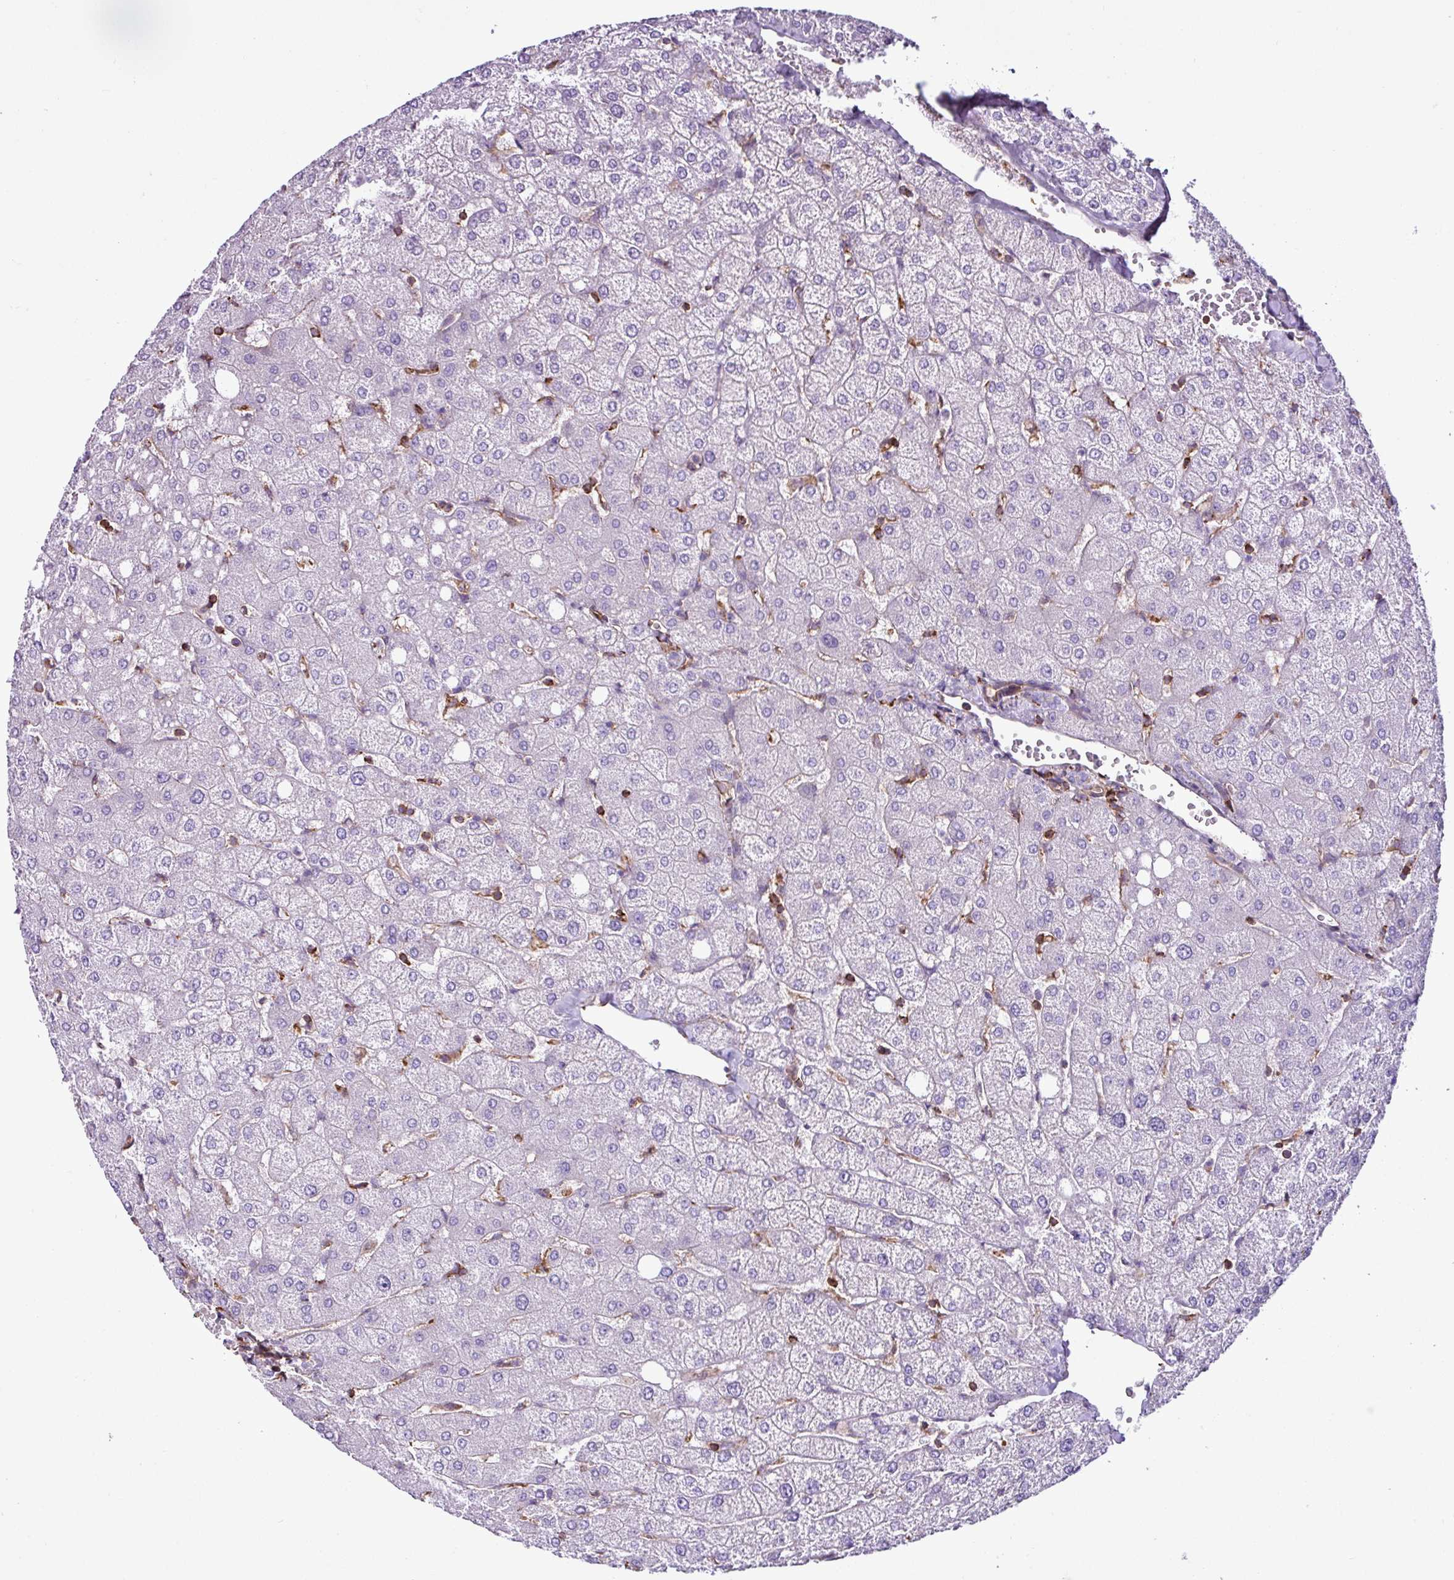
{"staining": {"intensity": "negative", "quantity": "none", "location": "none"}, "tissue": "liver", "cell_type": "Cholangiocytes", "image_type": "normal", "snomed": [{"axis": "morphology", "description": "Normal tissue, NOS"}, {"axis": "topography", "description": "Liver"}], "caption": "High magnification brightfield microscopy of benign liver stained with DAB (3,3'-diaminobenzidine) (brown) and counterstained with hematoxylin (blue): cholangiocytes show no significant staining.", "gene": "EME2", "patient": {"sex": "female", "age": 54}}